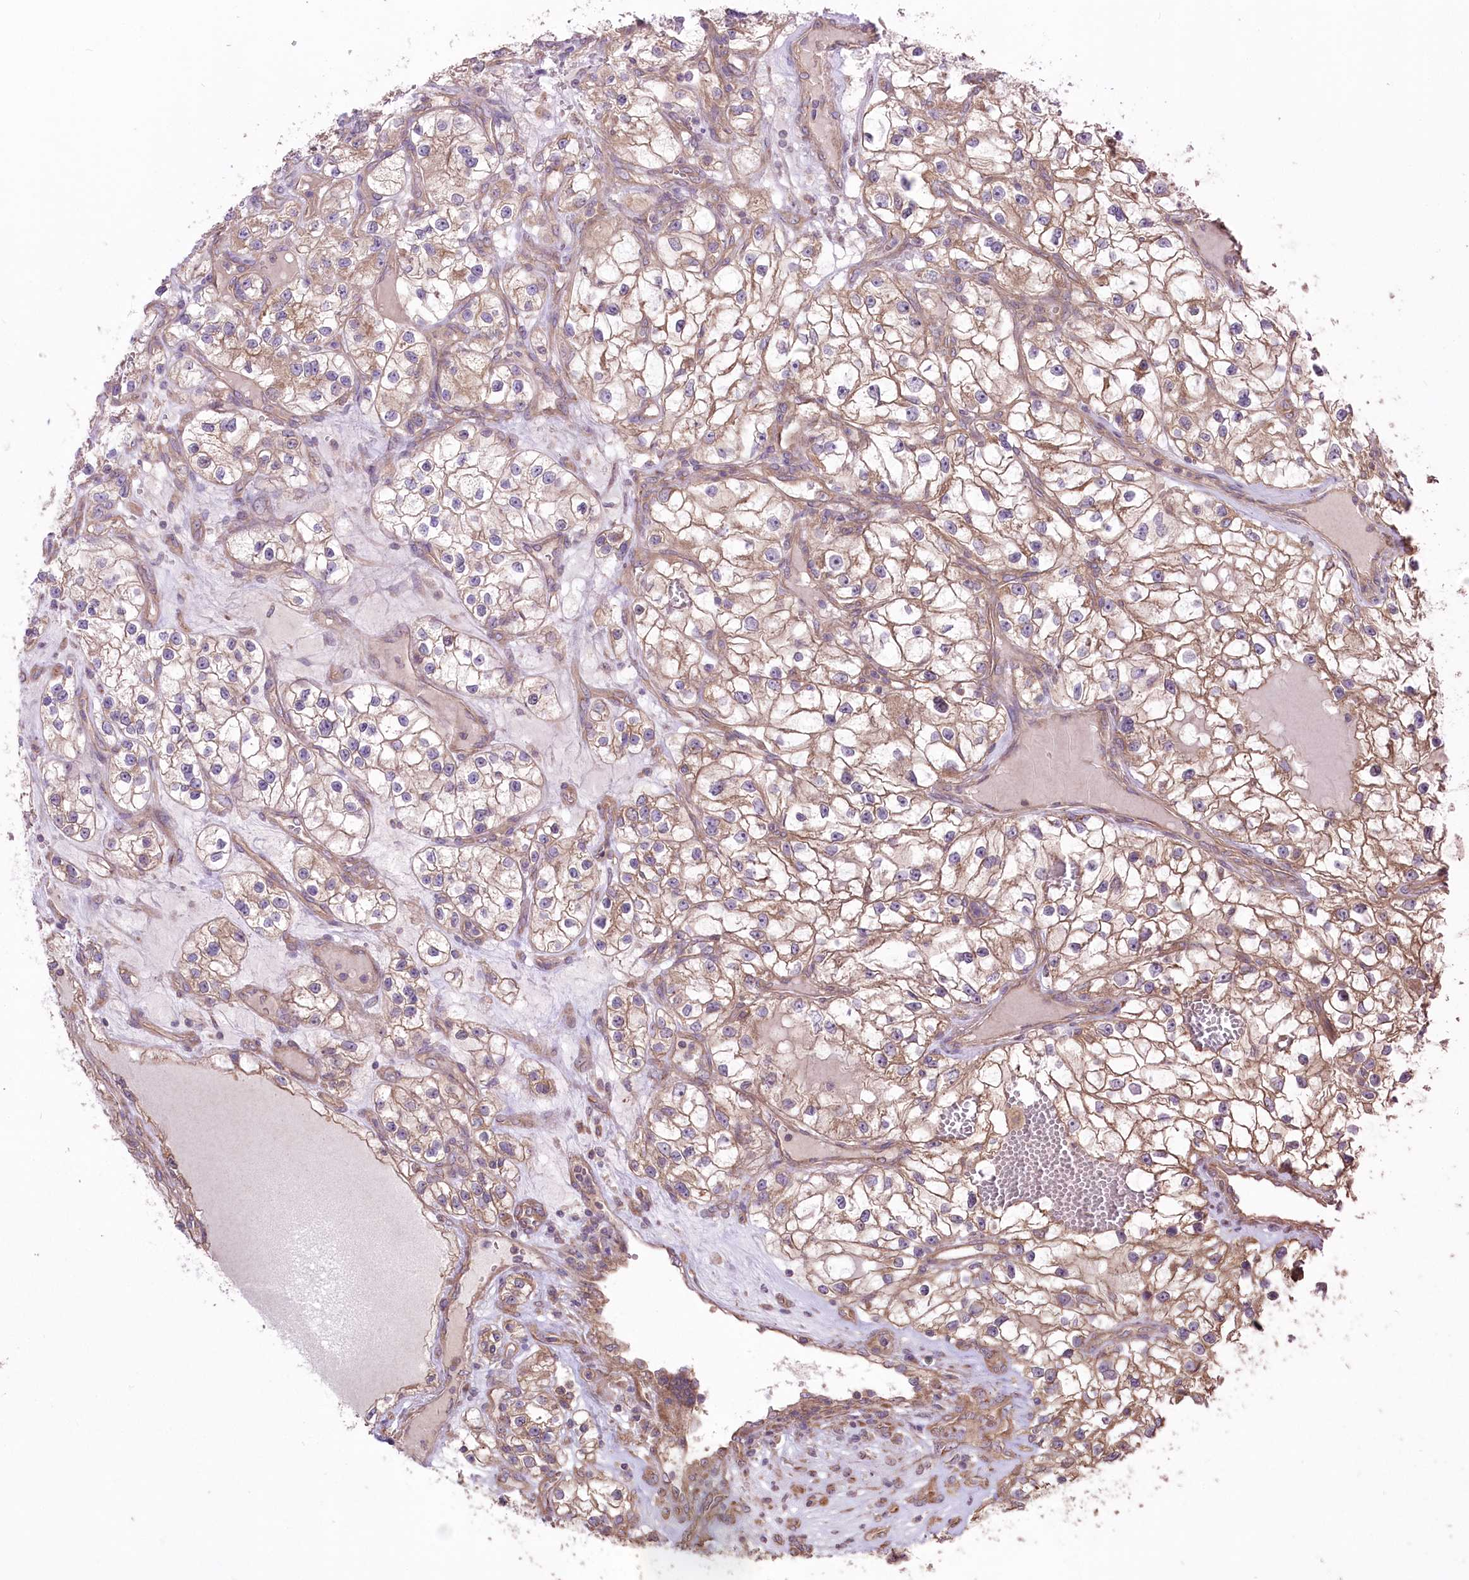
{"staining": {"intensity": "moderate", "quantity": ">75%", "location": "cytoplasmic/membranous"}, "tissue": "renal cancer", "cell_type": "Tumor cells", "image_type": "cancer", "snomed": [{"axis": "morphology", "description": "Adenocarcinoma, NOS"}, {"axis": "topography", "description": "Kidney"}], "caption": "Immunohistochemistry photomicrograph of neoplastic tissue: renal adenocarcinoma stained using immunohistochemistry (IHC) reveals medium levels of moderate protein expression localized specifically in the cytoplasmic/membranous of tumor cells, appearing as a cytoplasmic/membranous brown color.", "gene": "PRSS53", "patient": {"sex": "female", "age": 57}}